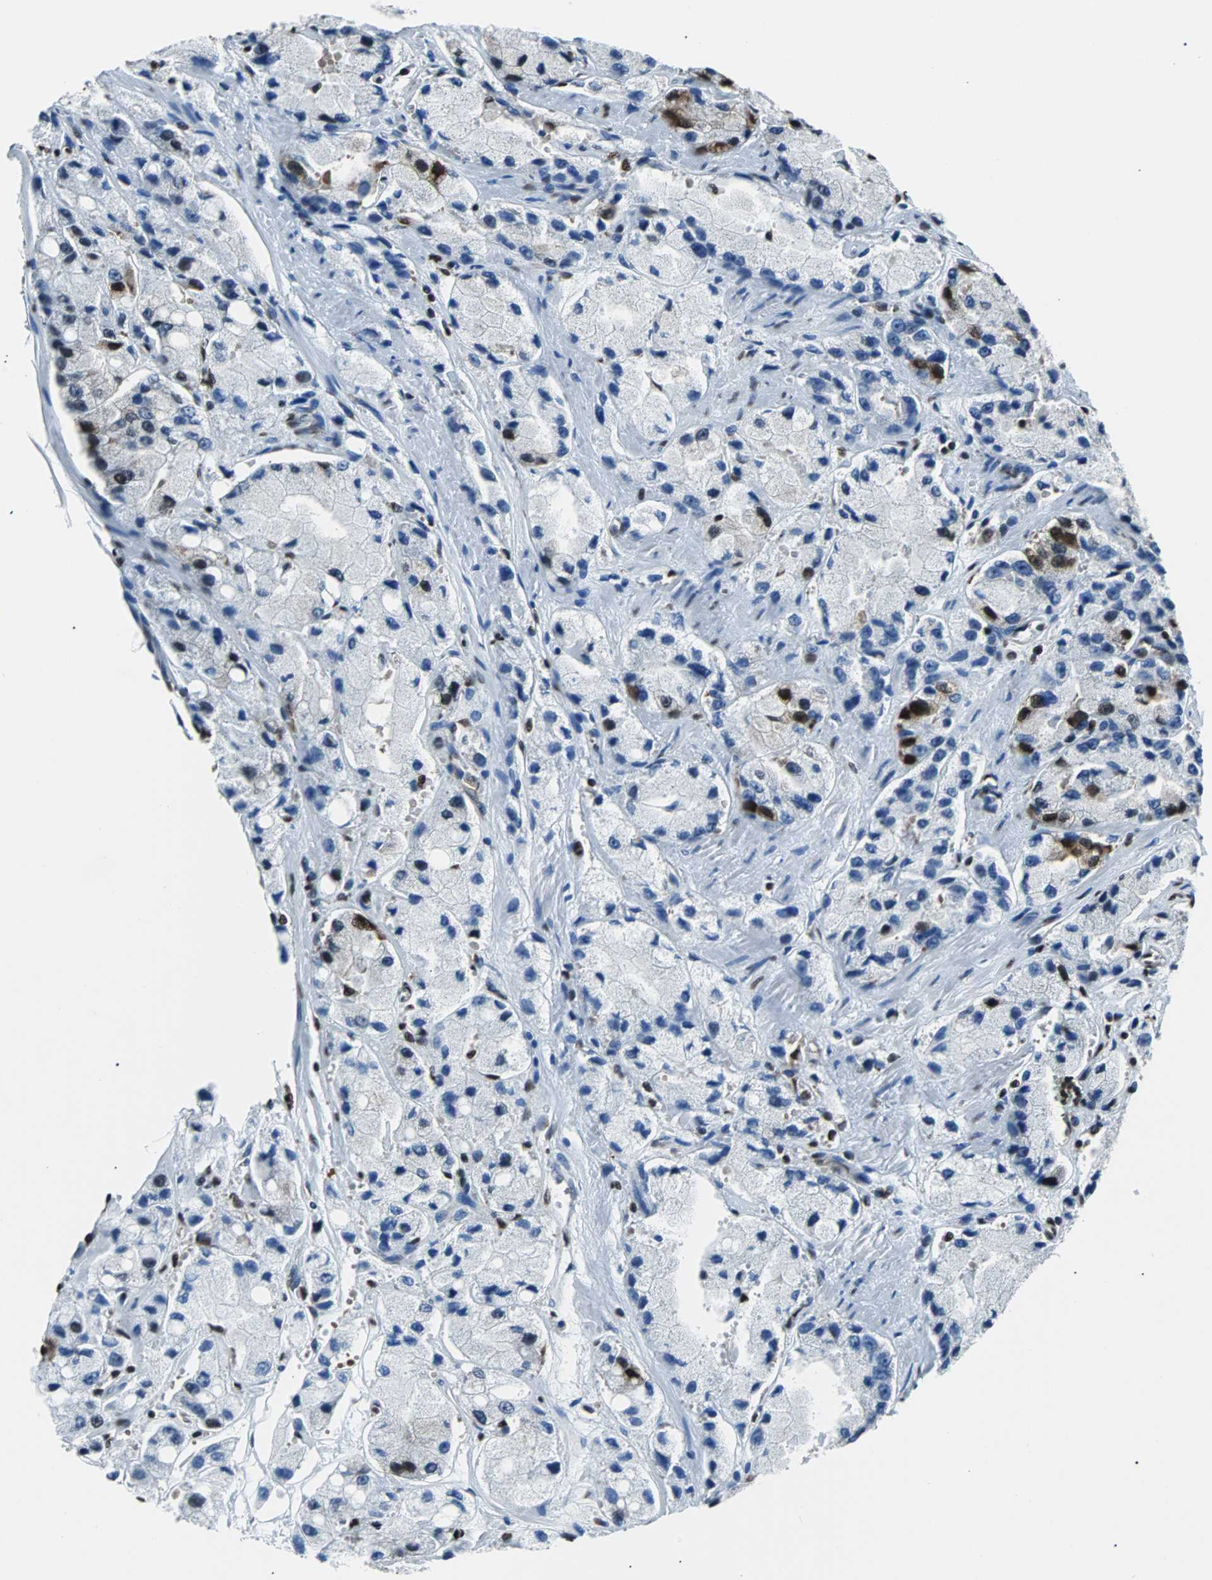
{"staining": {"intensity": "strong", "quantity": "25%-75%", "location": "nuclear"}, "tissue": "prostate cancer", "cell_type": "Tumor cells", "image_type": "cancer", "snomed": [{"axis": "morphology", "description": "Adenocarcinoma, High grade"}, {"axis": "topography", "description": "Prostate"}], "caption": "Immunohistochemical staining of high-grade adenocarcinoma (prostate) demonstrates high levels of strong nuclear protein expression in about 25%-75% of tumor cells.", "gene": "FUBP1", "patient": {"sex": "male", "age": 58}}